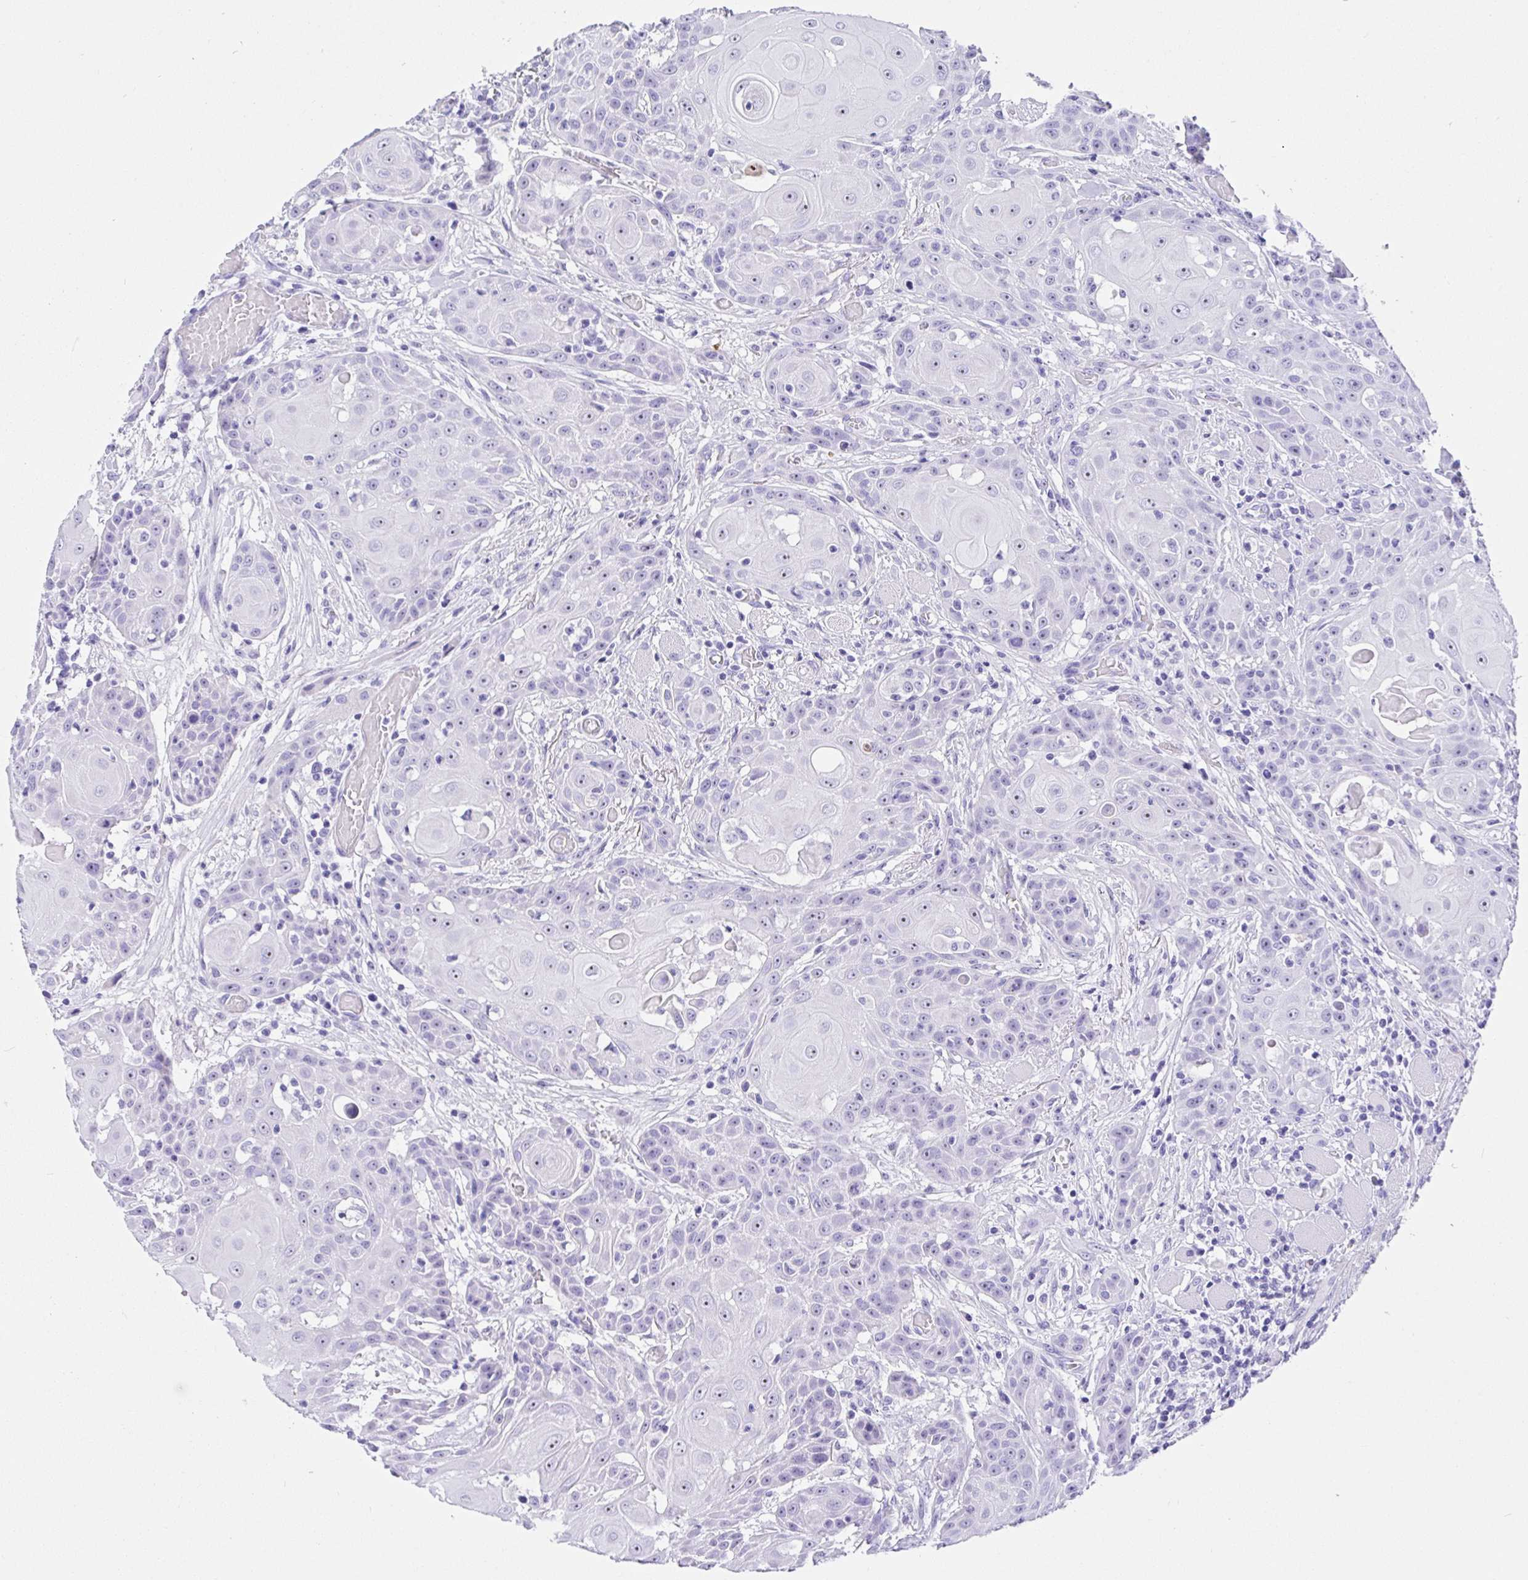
{"staining": {"intensity": "negative", "quantity": "none", "location": "none"}, "tissue": "head and neck cancer", "cell_type": "Tumor cells", "image_type": "cancer", "snomed": [{"axis": "morphology", "description": "Normal tissue, NOS"}, {"axis": "morphology", "description": "Squamous cell carcinoma, NOS"}, {"axis": "topography", "description": "Oral tissue"}, {"axis": "topography", "description": "Head-Neck"}], "caption": "Tumor cells show no significant positivity in squamous cell carcinoma (head and neck).", "gene": "PRAMEF19", "patient": {"sex": "female", "age": 55}}